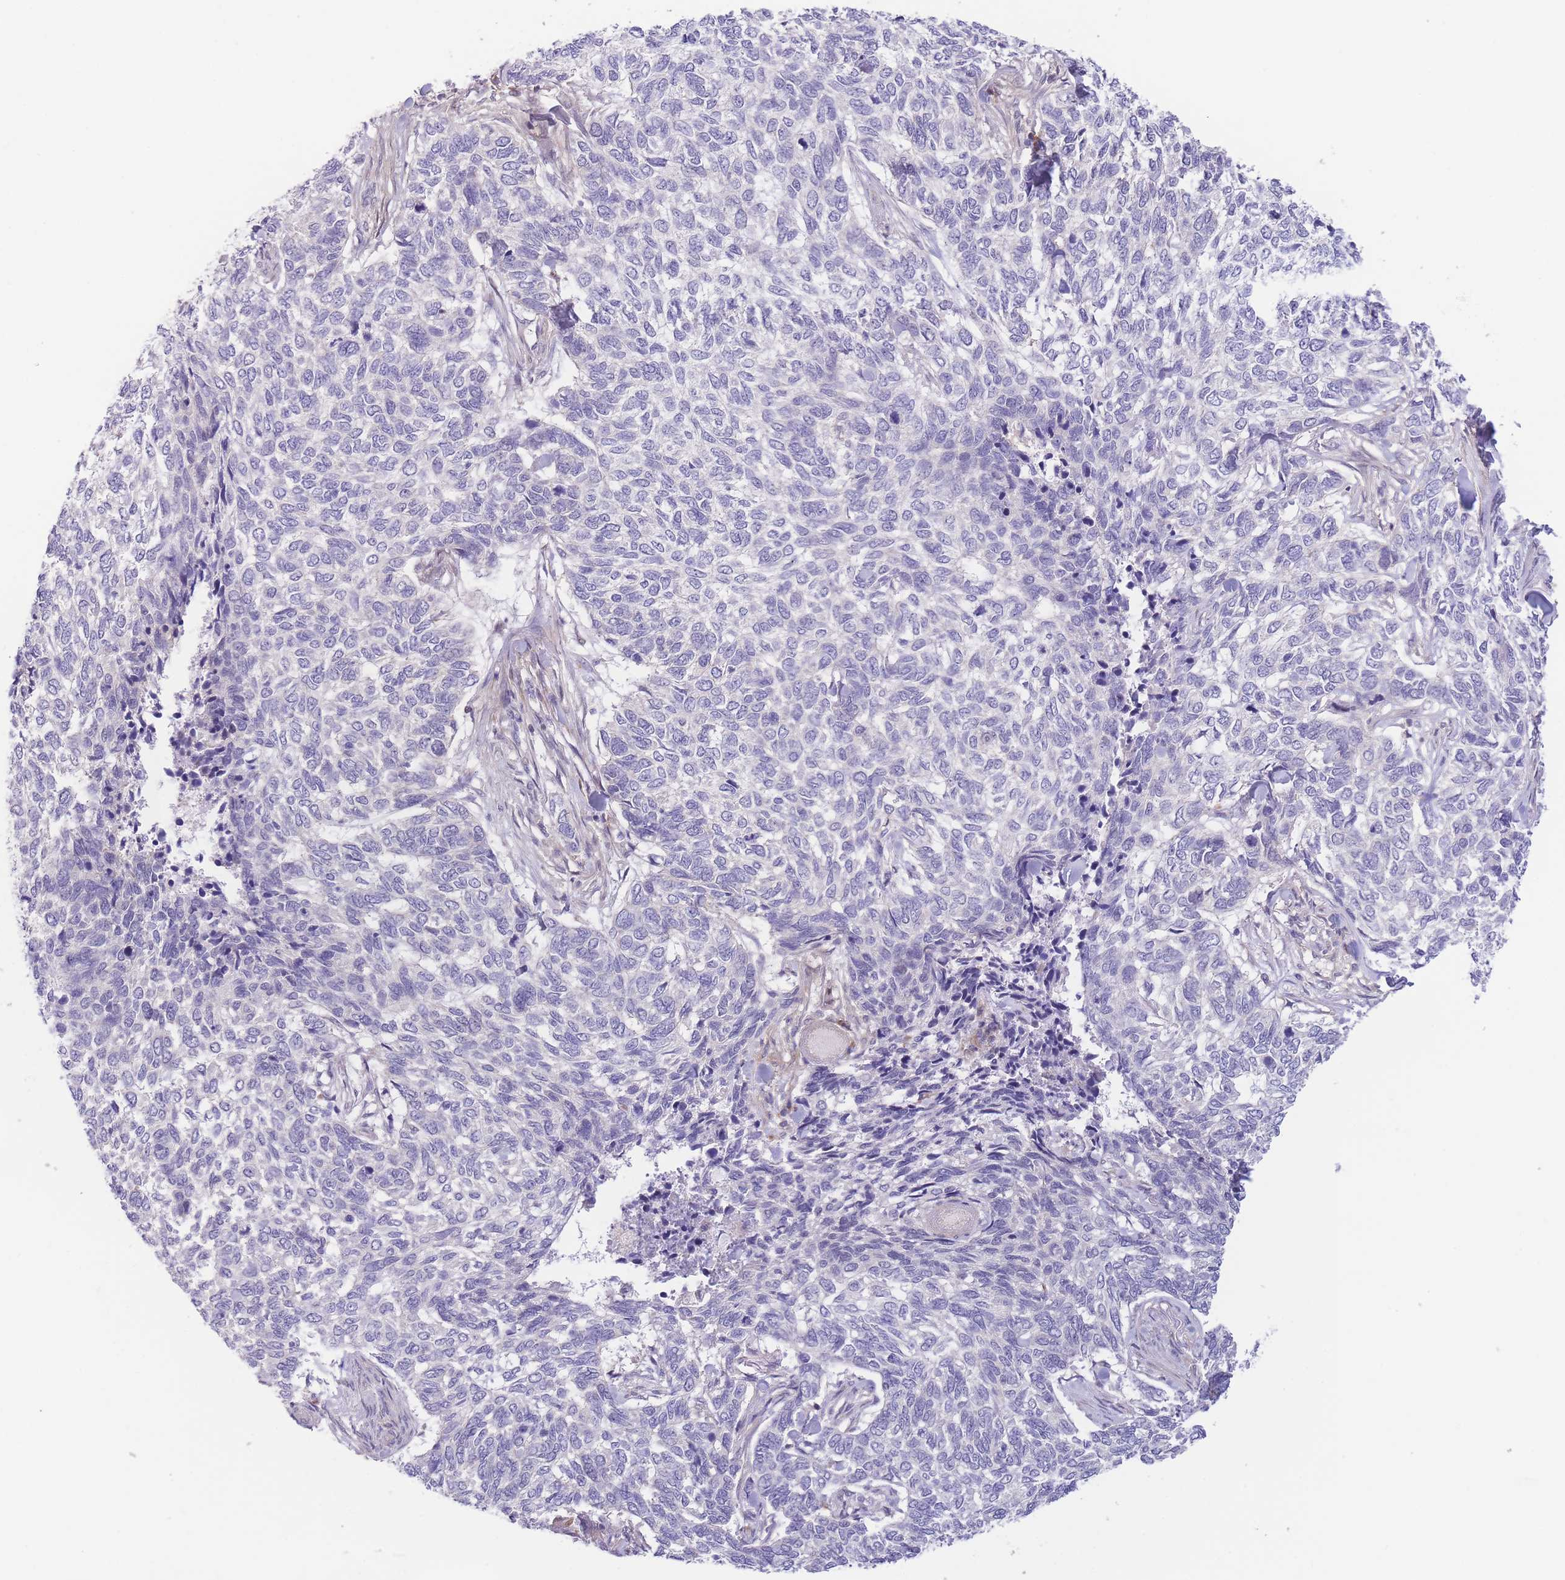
{"staining": {"intensity": "negative", "quantity": "none", "location": "none"}, "tissue": "skin cancer", "cell_type": "Tumor cells", "image_type": "cancer", "snomed": [{"axis": "morphology", "description": "Basal cell carcinoma"}, {"axis": "topography", "description": "Skin"}], "caption": "IHC of skin cancer exhibits no staining in tumor cells.", "gene": "C9orf152", "patient": {"sex": "female", "age": 65}}